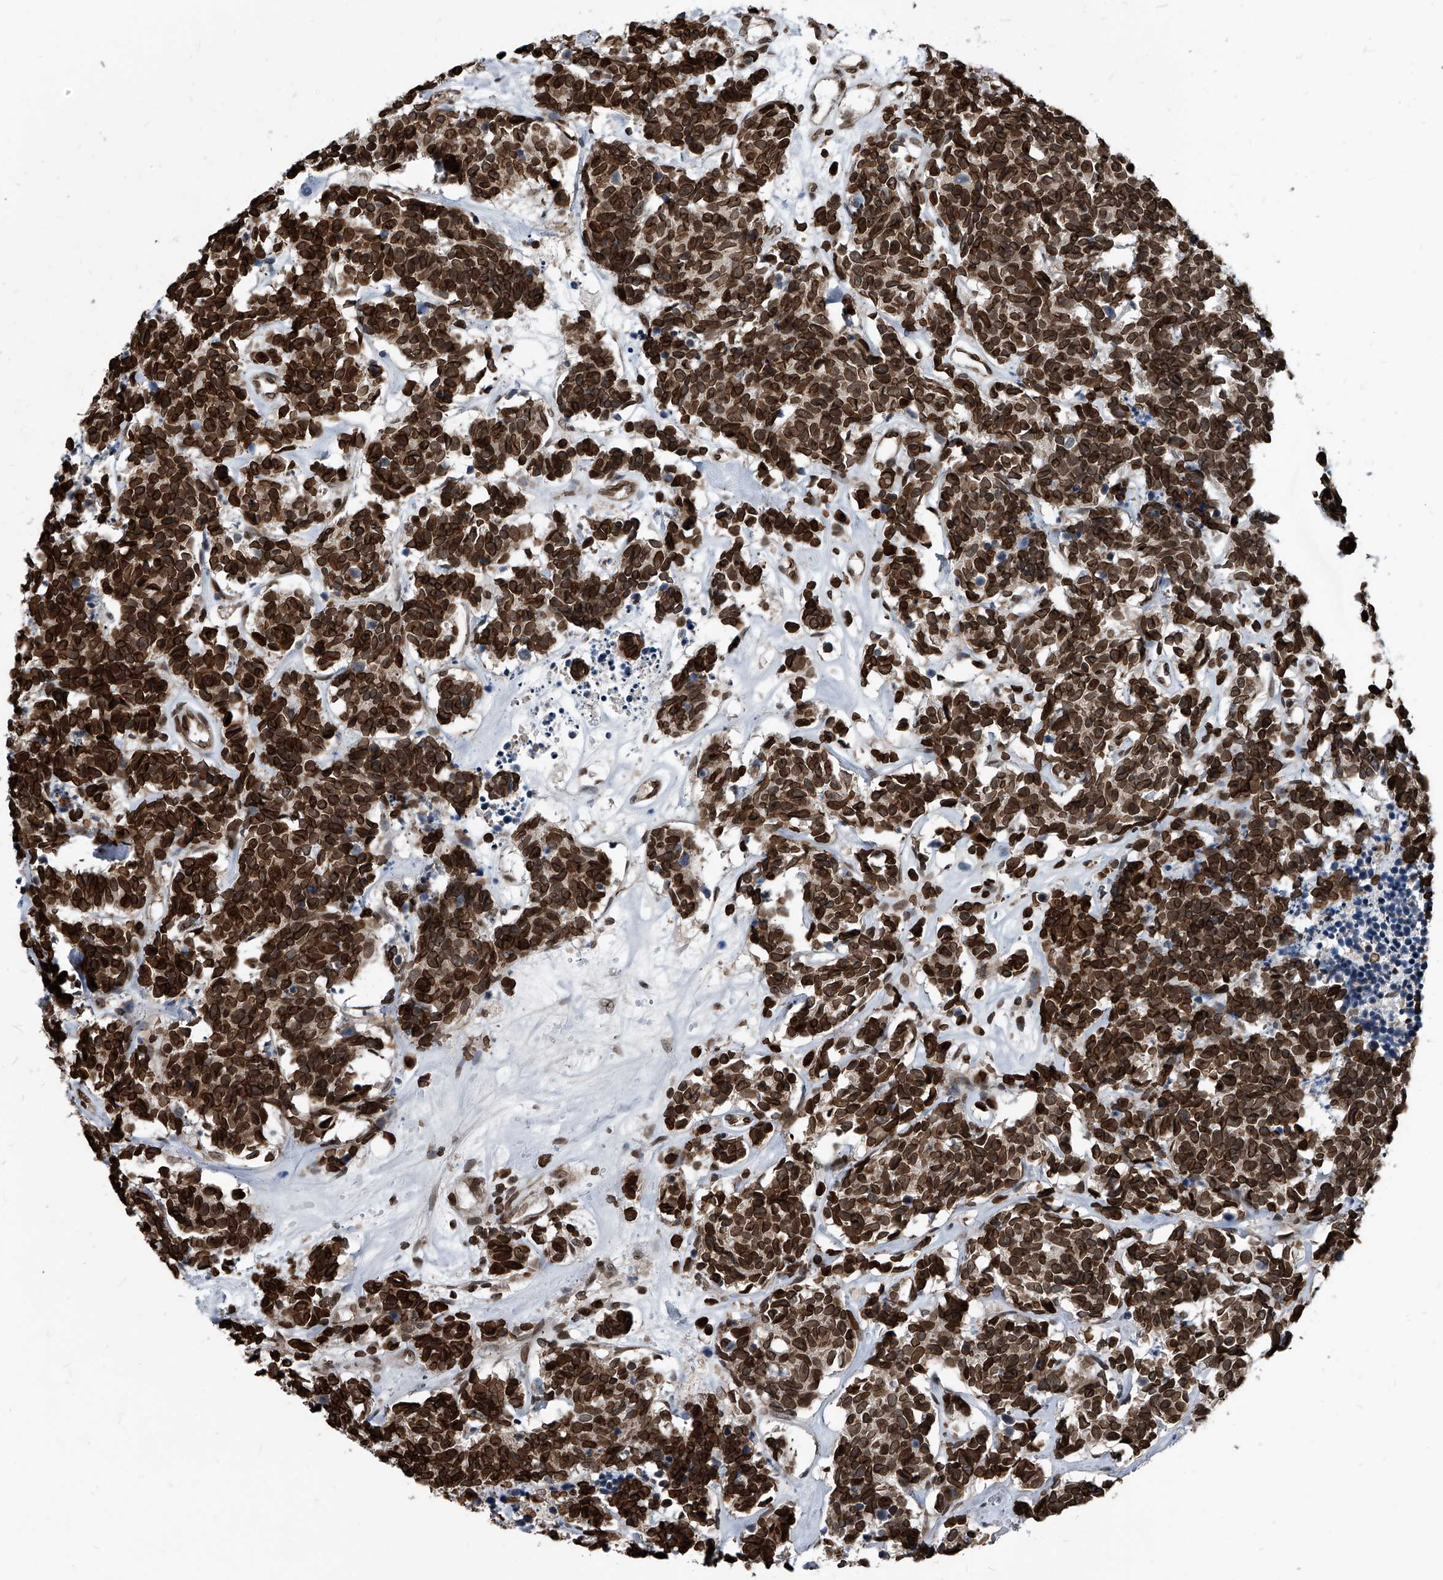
{"staining": {"intensity": "strong", "quantity": ">75%", "location": "cytoplasmic/membranous,nuclear"}, "tissue": "carcinoid", "cell_type": "Tumor cells", "image_type": "cancer", "snomed": [{"axis": "morphology", "description": "Carcinoma, NOS"}, {"axis": "morphology", "description": "Carcinoid, malignant, NOS"}, {"axis": "topography", "description": "Urinary bladder"}], "caption": "Carcinoid stained for a protein (brown) shows strong cytoplasmic/membranous and nuclear positive staining in approximately >75% of tumor cells.", "gene": "PHF20", "patient": {"sex": "male", "age": 57}}